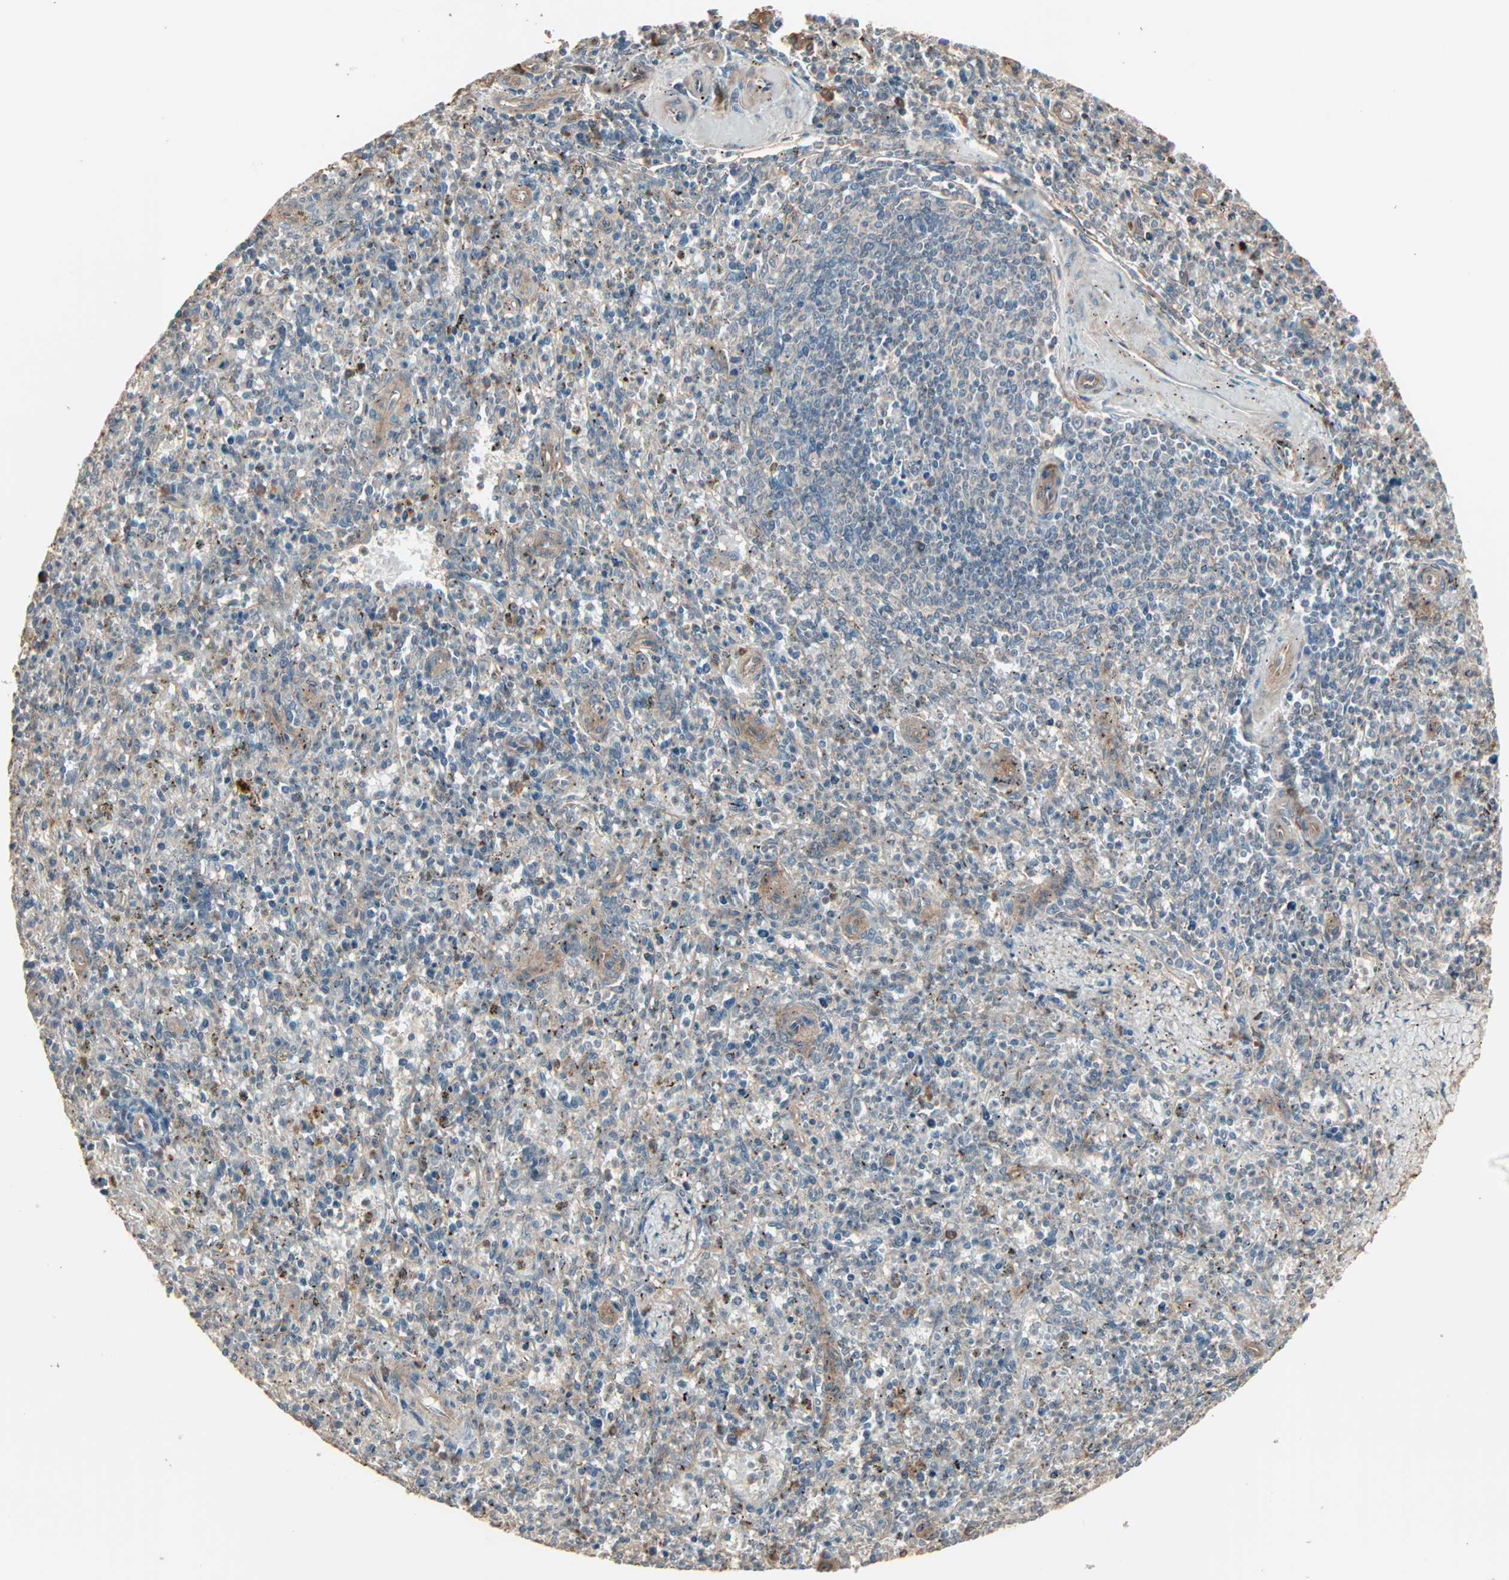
{"staining": {"intensity": "negative", "quantity": "none", "location": "none"}, "tissue": "spleen", "cell_type": "Cells in red pulp", "image_type": "normal", "snomed": [{"axis": "morphology", "description": "Normal tissue, NOS"}, {"axis": "topography", "description": "Spleen"}], "caption": "High magnification brightfield microscopy of unremarkable spleen stained with DAB (brown) and counterstained with hematoxylin (blue): cells in red pulp show no significant positivity.", "gene": "GALNT3", "patient": {"sex": "male", "age": 72}}